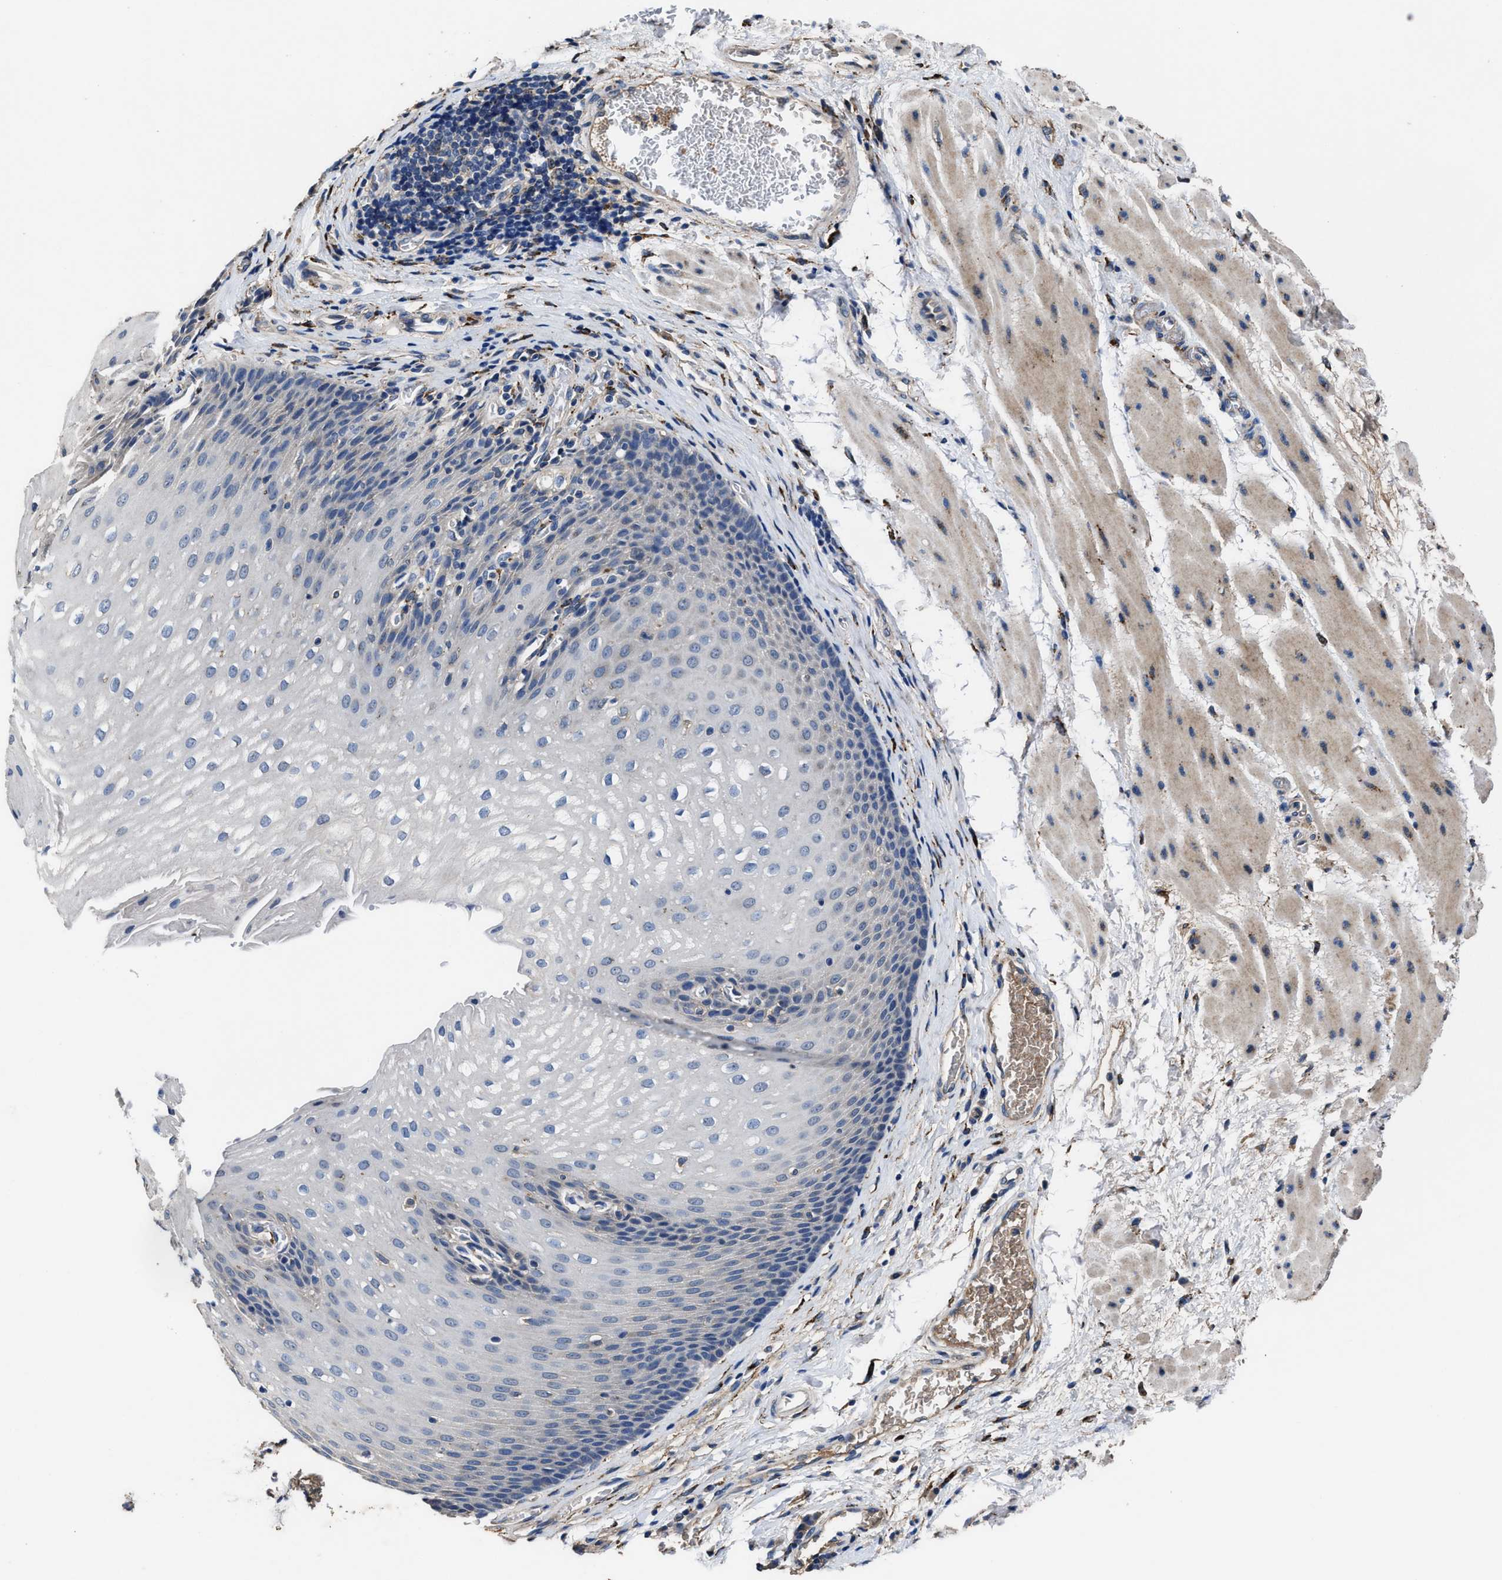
{"staining": {"intensity": "negative", "quantity": "none", "location": "none"}, "tissue": "esophagus", "cell_type": "Squamous epithelial cells", "image_type": "normal", "snomed": [{"axis": "morphology", "description": "Normal tissue, NOS"}, {"axis": "topography", "description": "Esophagus"}], "caption": "IHC histopathology image of benign esophagus: esophagus stained with DAB (3,3'-diaminobenzidine) displays no significant protein expression in squamous epithelial cells. (Brightfield microscopy of DAB (3,3'-diaminobenzidine) immunohistochemistry at high magnification).", "gene": "IDNK", "patient": {"sex": "male", "age": 48}}